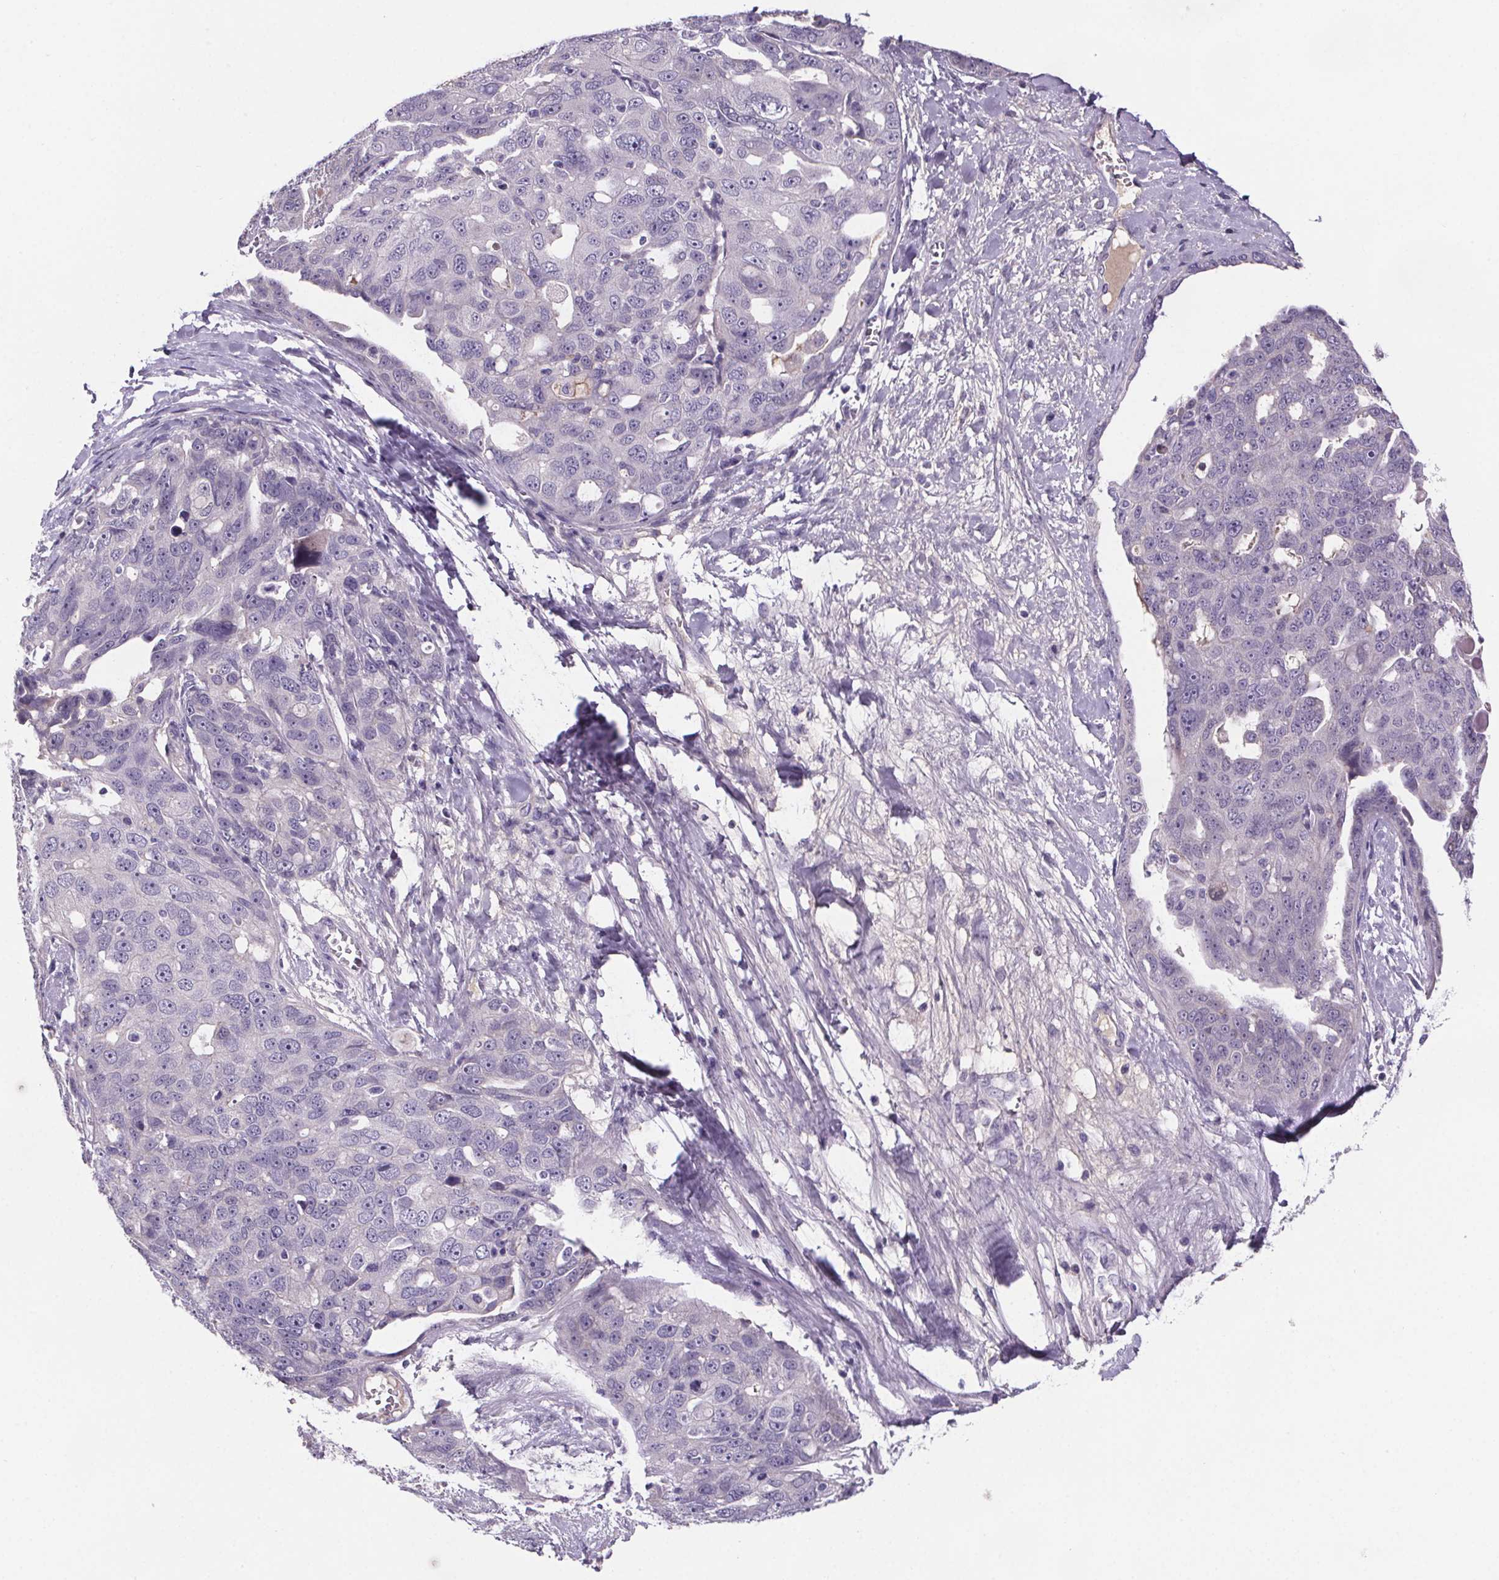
{"staining": {"intensity": "negative", "quantity": "none", "location": "none"}, "tissue": "ovarian cancer", "cell_type": "Tumor cells", "image_type": "cancer", "snomed": [{"axis": "morphology", "description": "Carcinoma, endometroid"}, {"axis": "topography", "description": "Ovary"}], "caption": "DAB immunohistochemical staining of human ovarian endometroid carcinoma reveals no significant positivity in tumor cells.", "gene": "CUBN", "patient": {"sex": "female", "age": 70}}